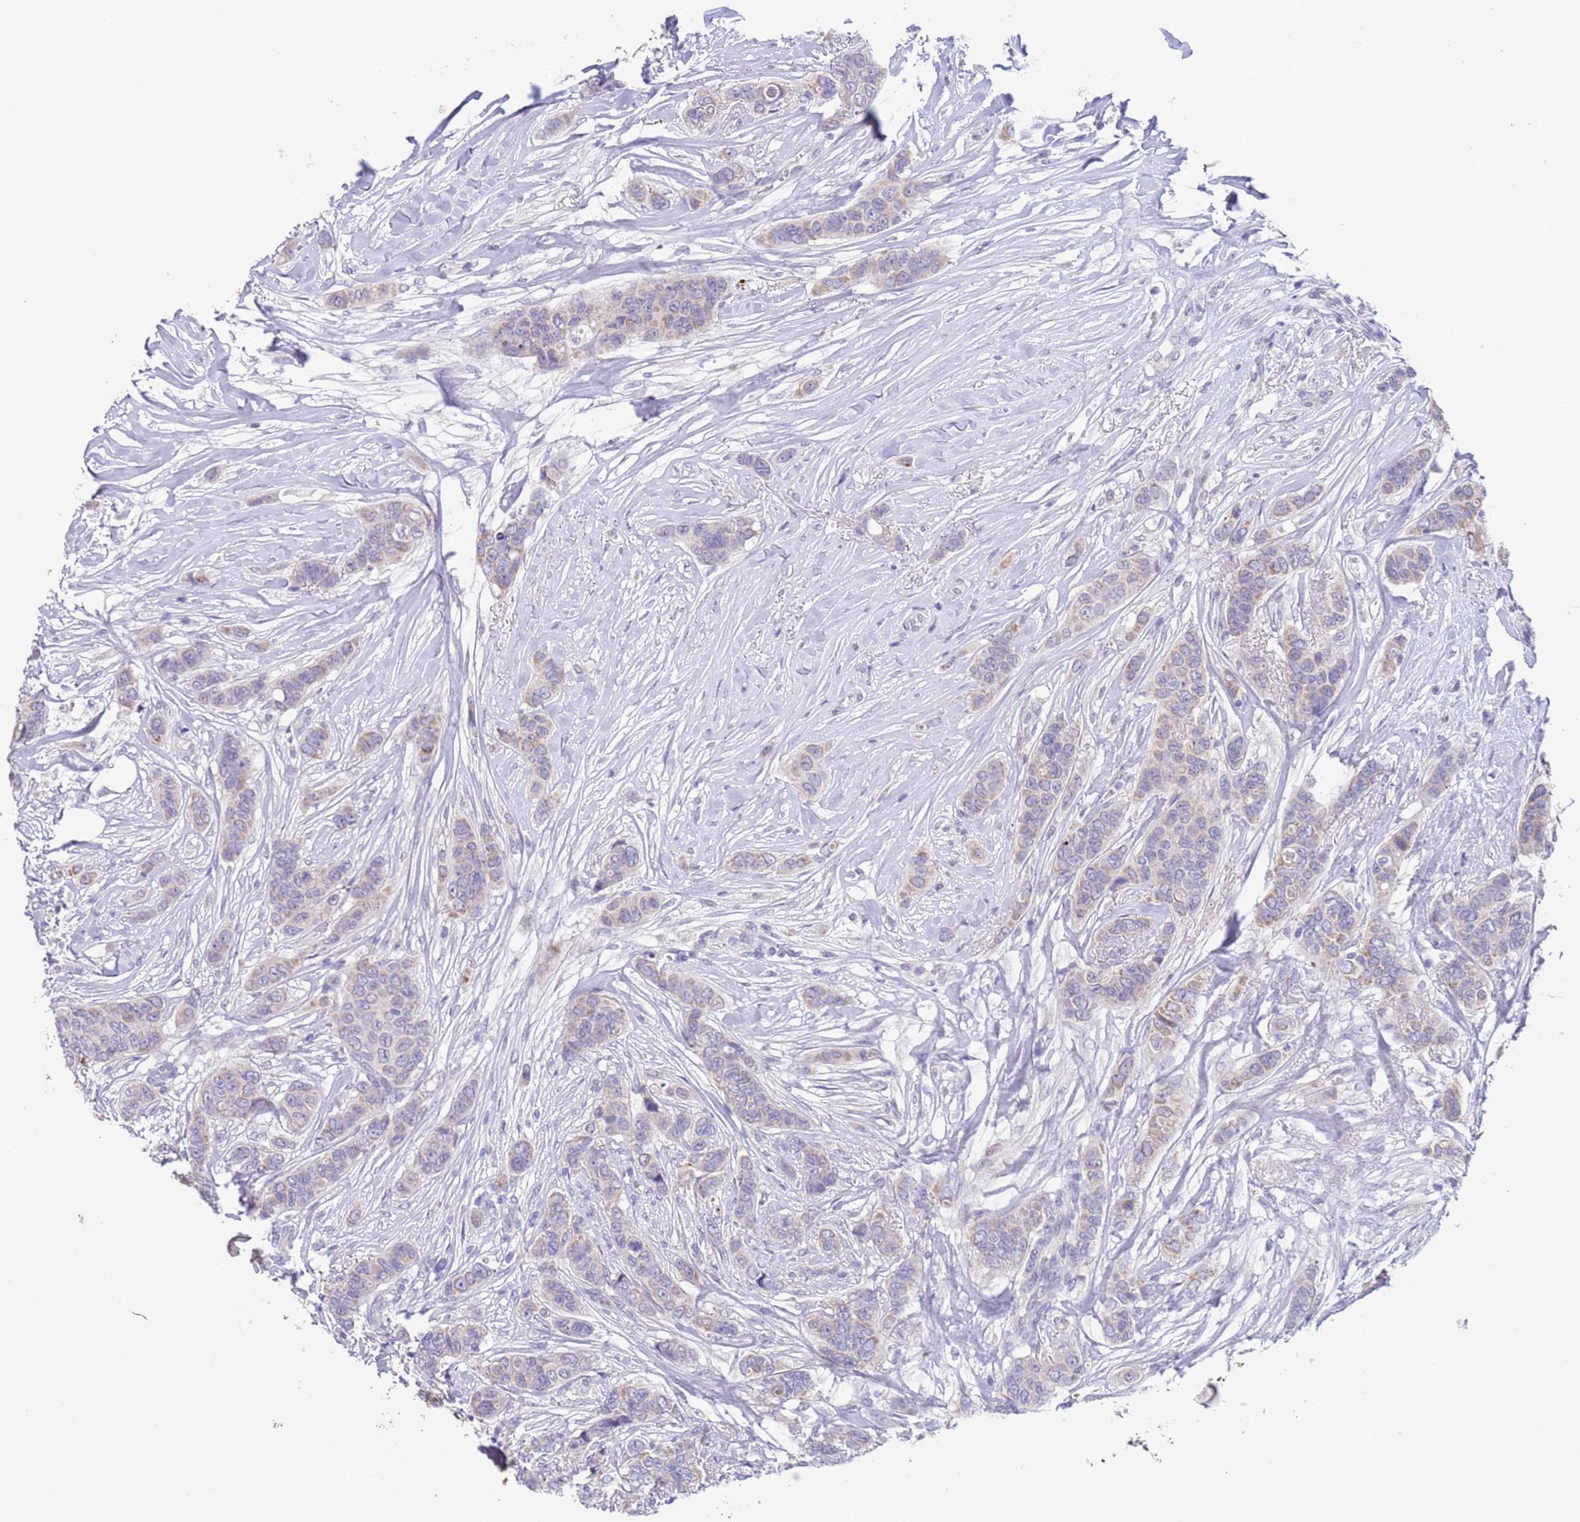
{"staining": {"intensity": "weak", "quantity": "<25%", "location": "cytoplasmic/membranous"}, "tissue": "breast cancer", "cell_type": "Tumor cells", "image_type": "cancer", "snomed": [{"axis": "morphology", "description": "Lobular carcinoma"}, {"axis": "topography", "description": "Breast"}], "caption": "High magnification brightfield microscopy of breast cancer (lobular carcinoma) stained with DAB (3,3'-diaminobenzidine) (brown) and counterstained with hematoxylin (blue): tumor cells show no significant expression.", "gene": "SPIRE2", "patient": {"sex": "female", "age": 51}}